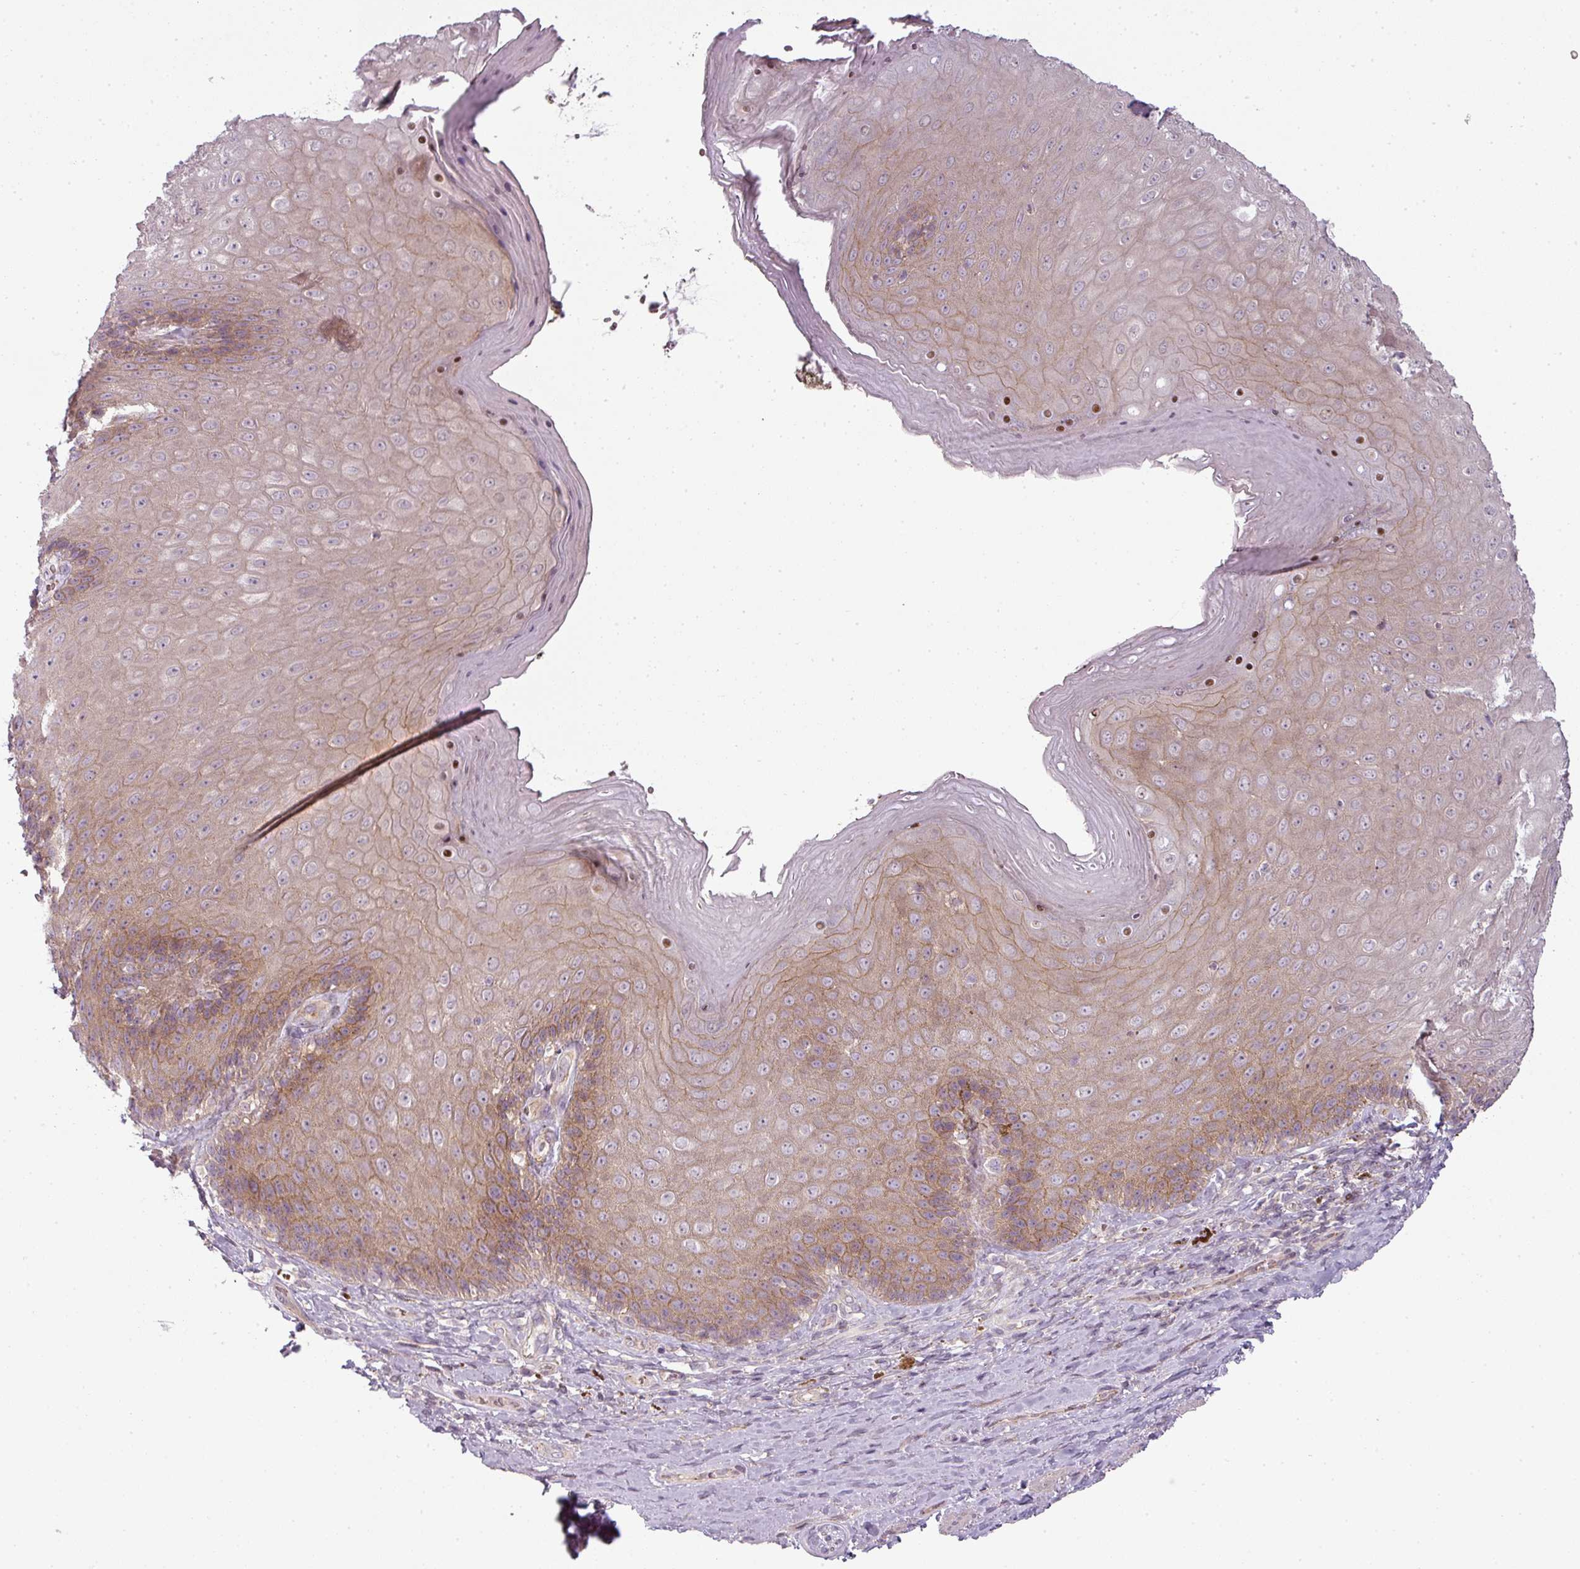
{"staining": {"intensity": "moderate", "quantity": "25%-75%", "location": "cytoplasmic/membranous"}, "tissue": "skin", "cell_type": "Epidermal cells", "image_type": "normal", "snomed": [{"axis": "morphology", "description": "Normal tissue, NOS"}, {"axis": "topography", "description": "Anal"}, {"axis": "topography", "description": "Peripheral nerve tissue"}], "caption": "Brown immunohistochemical staining in normal human skin exhibits moderate cytoplasmic/membranous expression in approximately 25%-75% of epidermal cells.", "gene": "SLC16A9", "patient": {"sex": "male", "age": 53}}